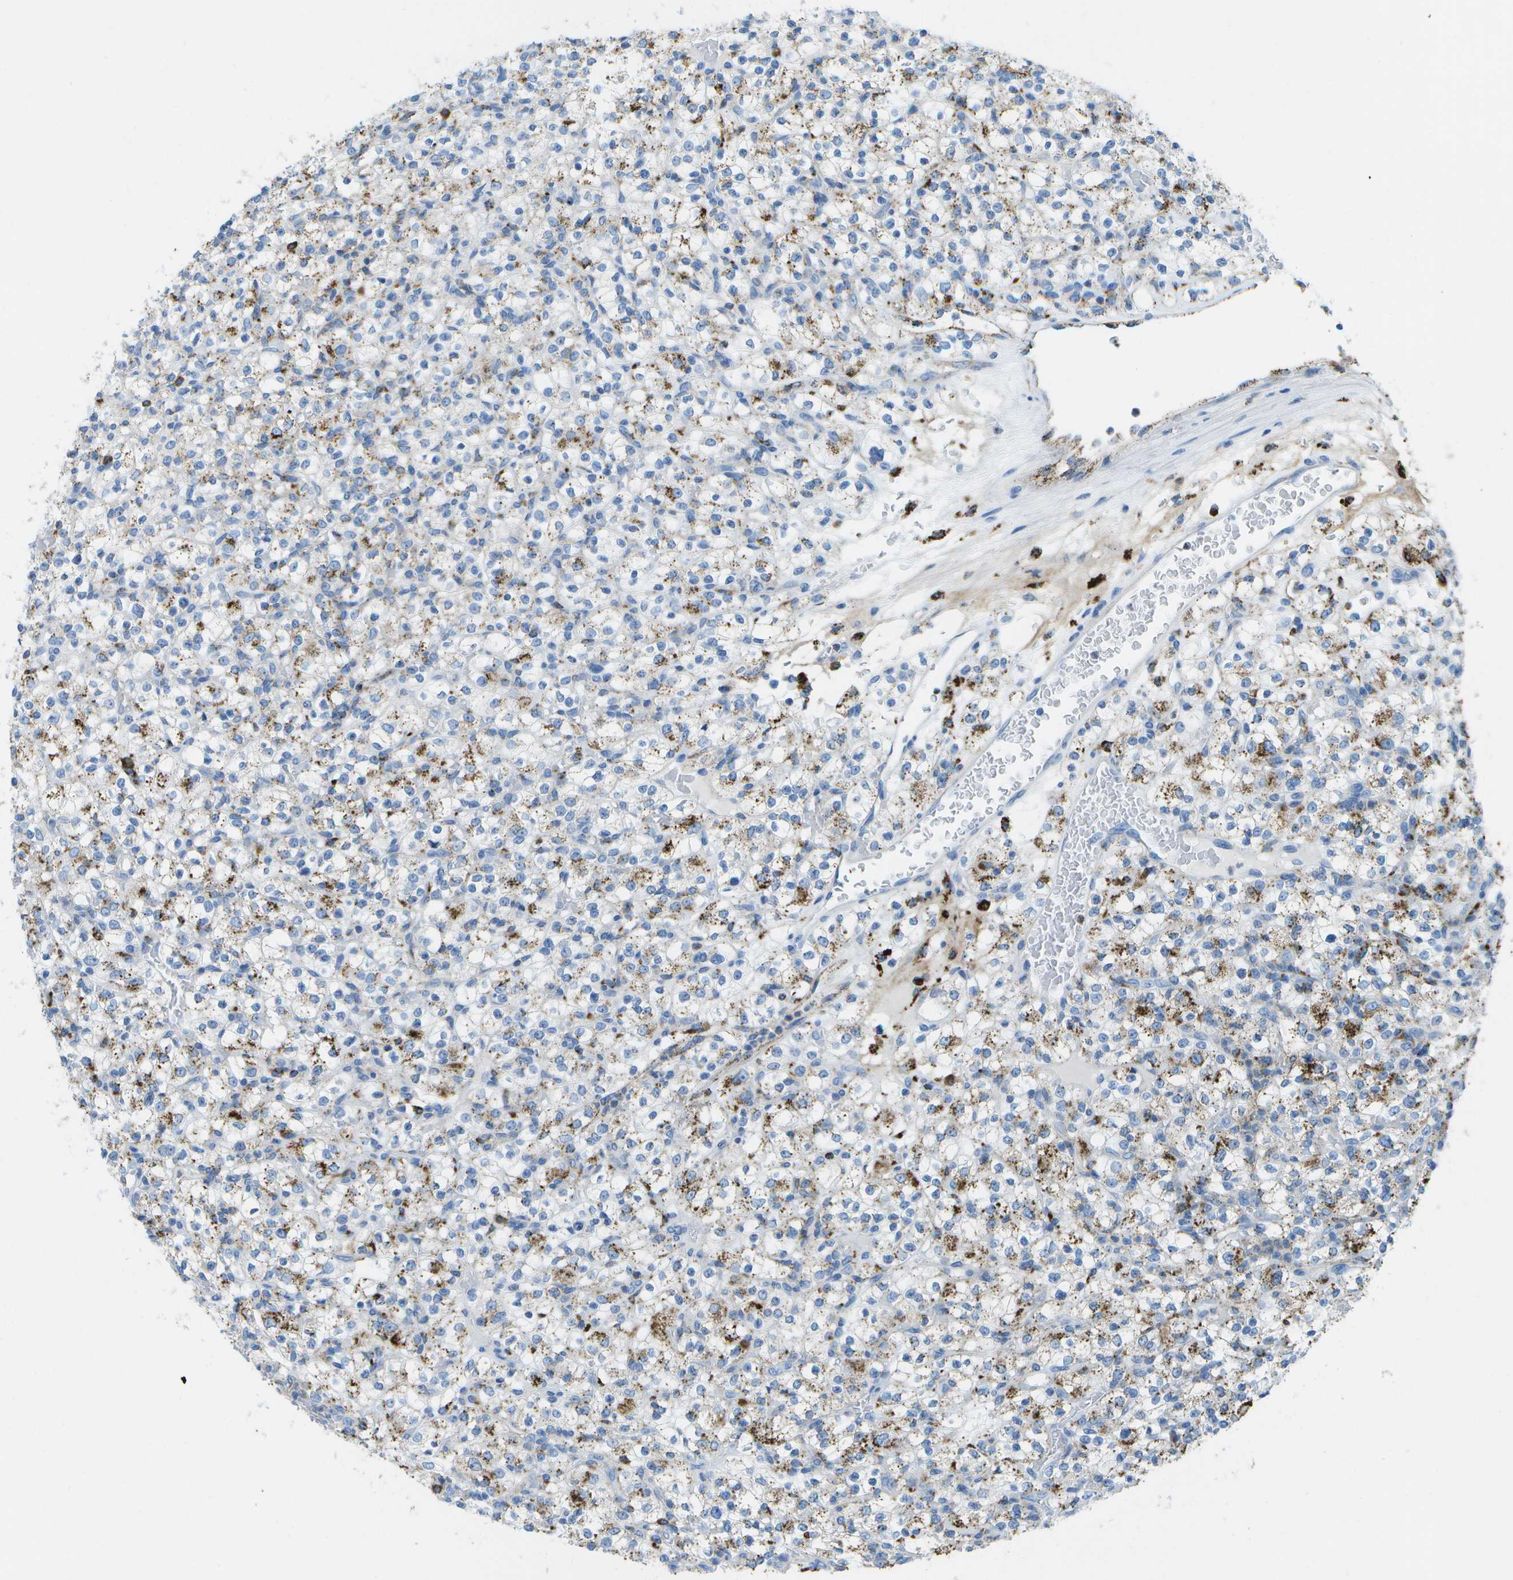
{"staining": {"intensity": "moderate", "quantity": "<25%", "location": "cytoplasmic/membranous"}, "tissue": "renal cancer", "cell_type": "Tumor cells", "image_type": "cancer", "snomed": [{"axis": "morphology", "description": "Normal tissue, NOS"}, {"axis": "morphology", "description": "Adenocarcinoma, NOS"}, {"axis": "topography", "description": "Kidney"}], "caption": "A brown stain shows moderate cytoplasmic/membranous expression of a protein in human renal adenocarcinoma tumor cells. (DAB IHC with brightfield microscopy, high magnification).", "gene": "PRCP", "patient": {"sex": "female", "age": 72}}